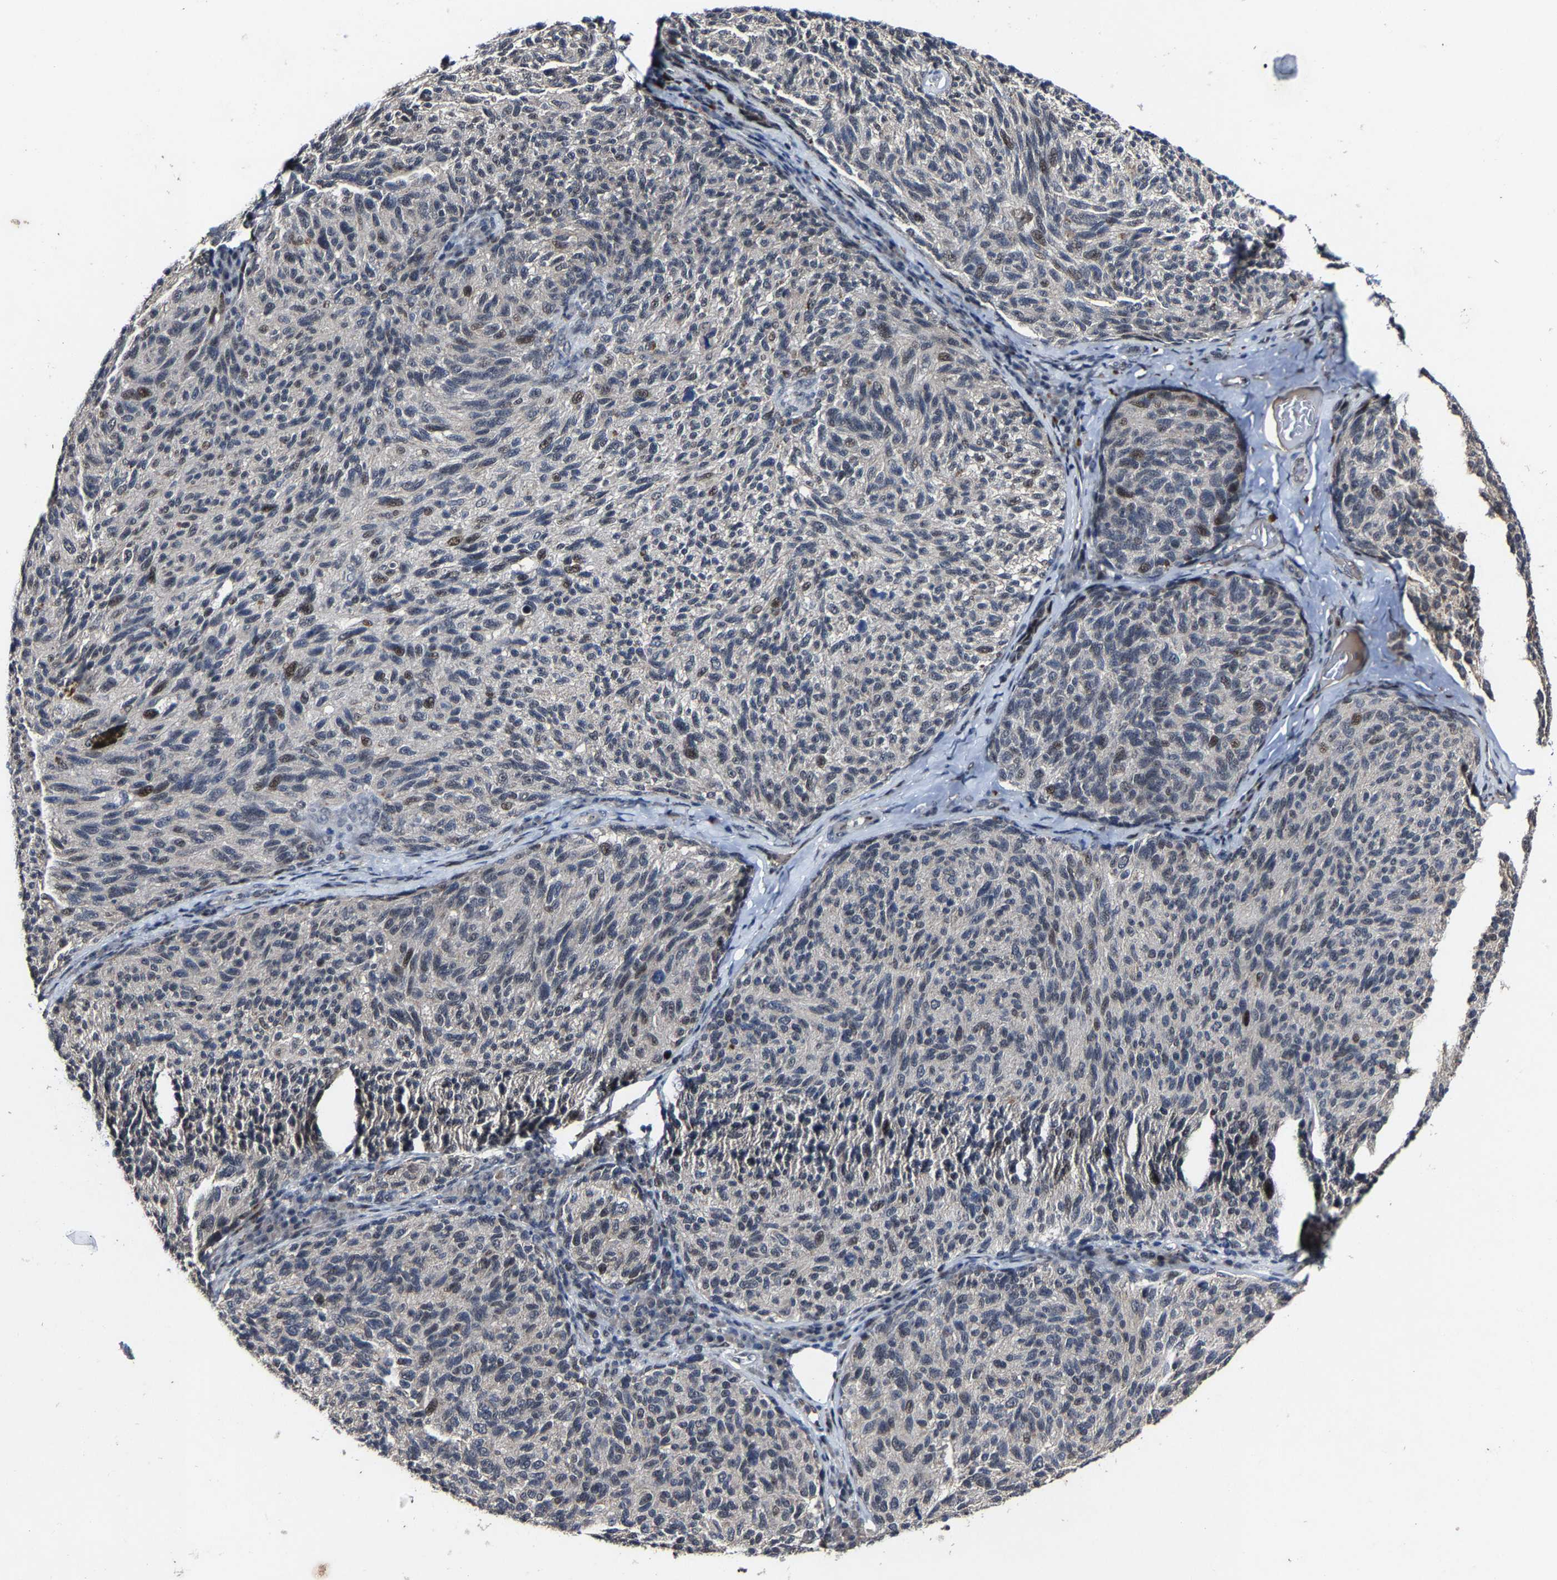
{"staining": {"intensity": "moderate", "quantity": "<25%", "location": "nuclear"}, "tissue": "melanoma", "cell_type": "Tumor cells", "image_type": "cancer", "snomed": [{"axis": "morphology", "description": "Malignant melanoma, NOS"}, {"axis": "topography", "description": "Skin"}], "caption": "Immunohistochemical staining of melanoma displays low levels of moderate nuclear positivity in approximately <25% of tumor cells.", "gene": "LSM8", "patient": {"sex": "female", "age": 73}}